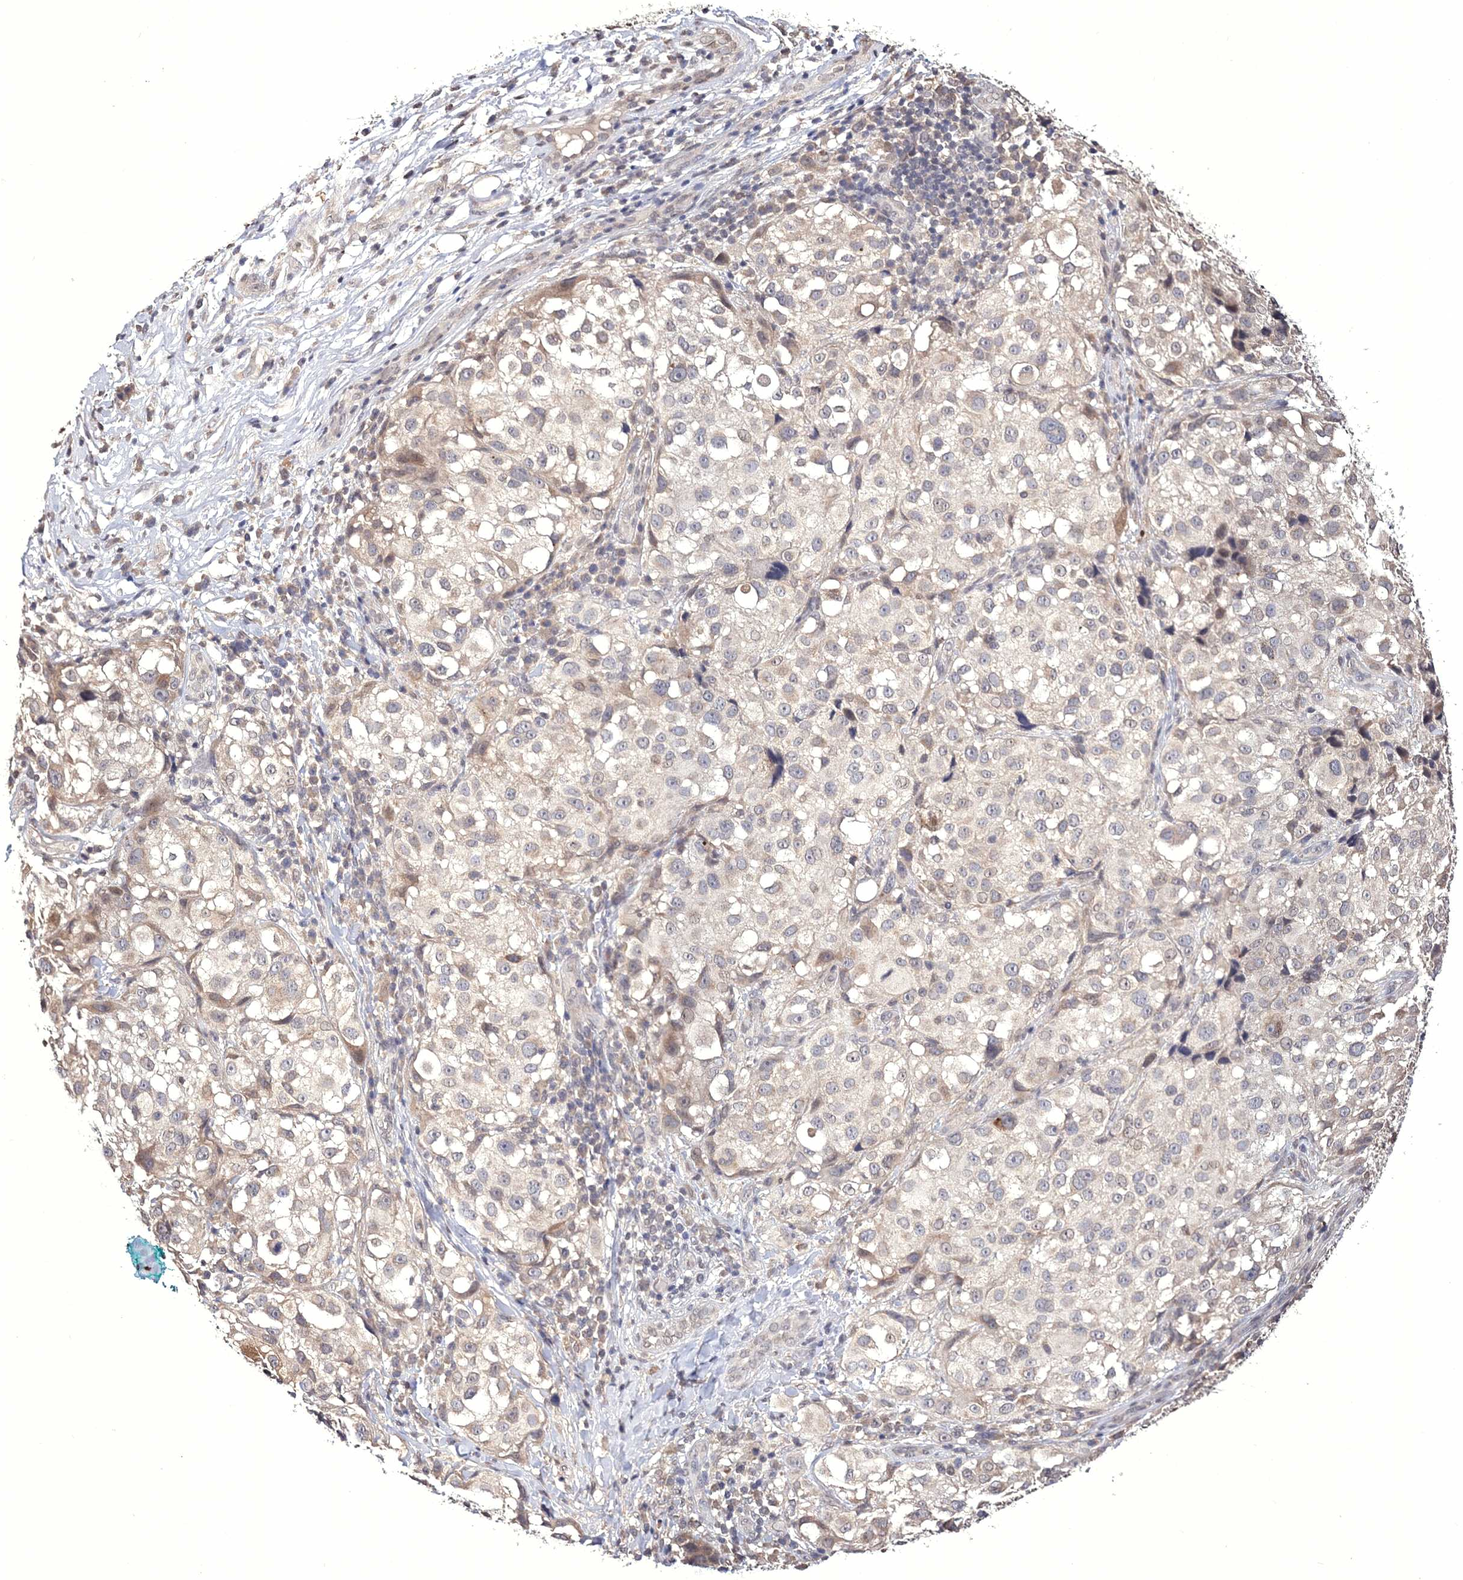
{"staining": {"intensity": "weak", "quantity": "<25%", "location": "cytoplasmic/membranous"}, "tissue": "melanoma", "cell_type": "Tumor cells", "image_type": "cancer", "snomed": [{"axis": "morphology", "description": "Necrosis, NOS"}, {"axis": "morphology", "description": "Malignant melanoma, NOS"}, {"axis": "topography", "description": "Skin"}], "caption": "Tumor cells are negative for brown protein staining in malignant melanoma.", "gene": "GPN1", "patient": {"sex": "female", "age": 87}}